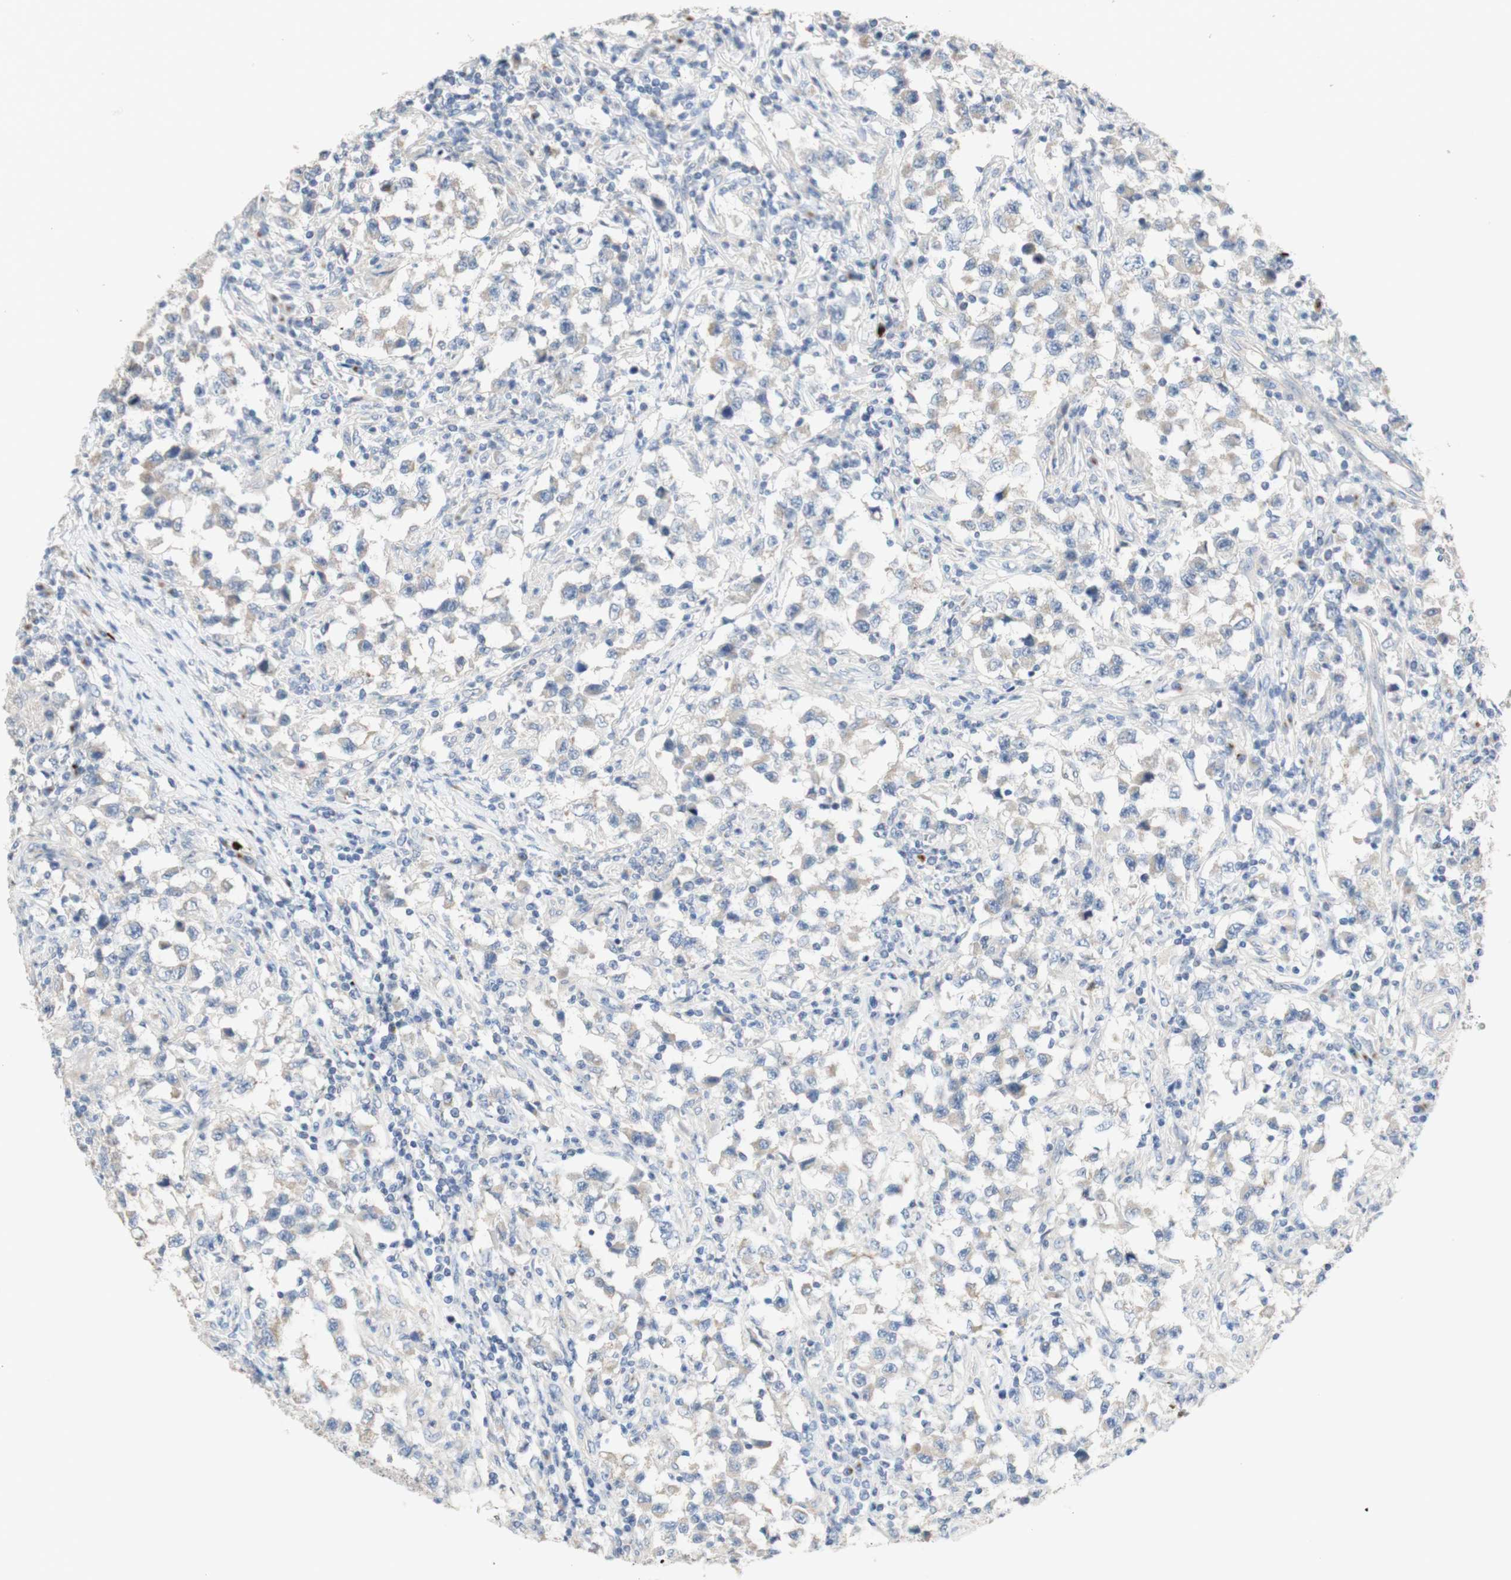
{"staining": {"intensity": "negative", "quantity": "none", "location": "none"}, "tissue": "testis cancer", "cell_type": "Tumor cells", "image_type": "cancer", "snomed": [{"axis": "morphology", "description": "Carcinoma, Embryonal, NOS"}, {"axis": "topography", "description": "Testis"}], "caption": "The histopathology image displays no staining of tumor cells in testis cancer (embryonal carcinoma).", "gene": "MANEA", "patient": {"sex": "male", "age": 21}}